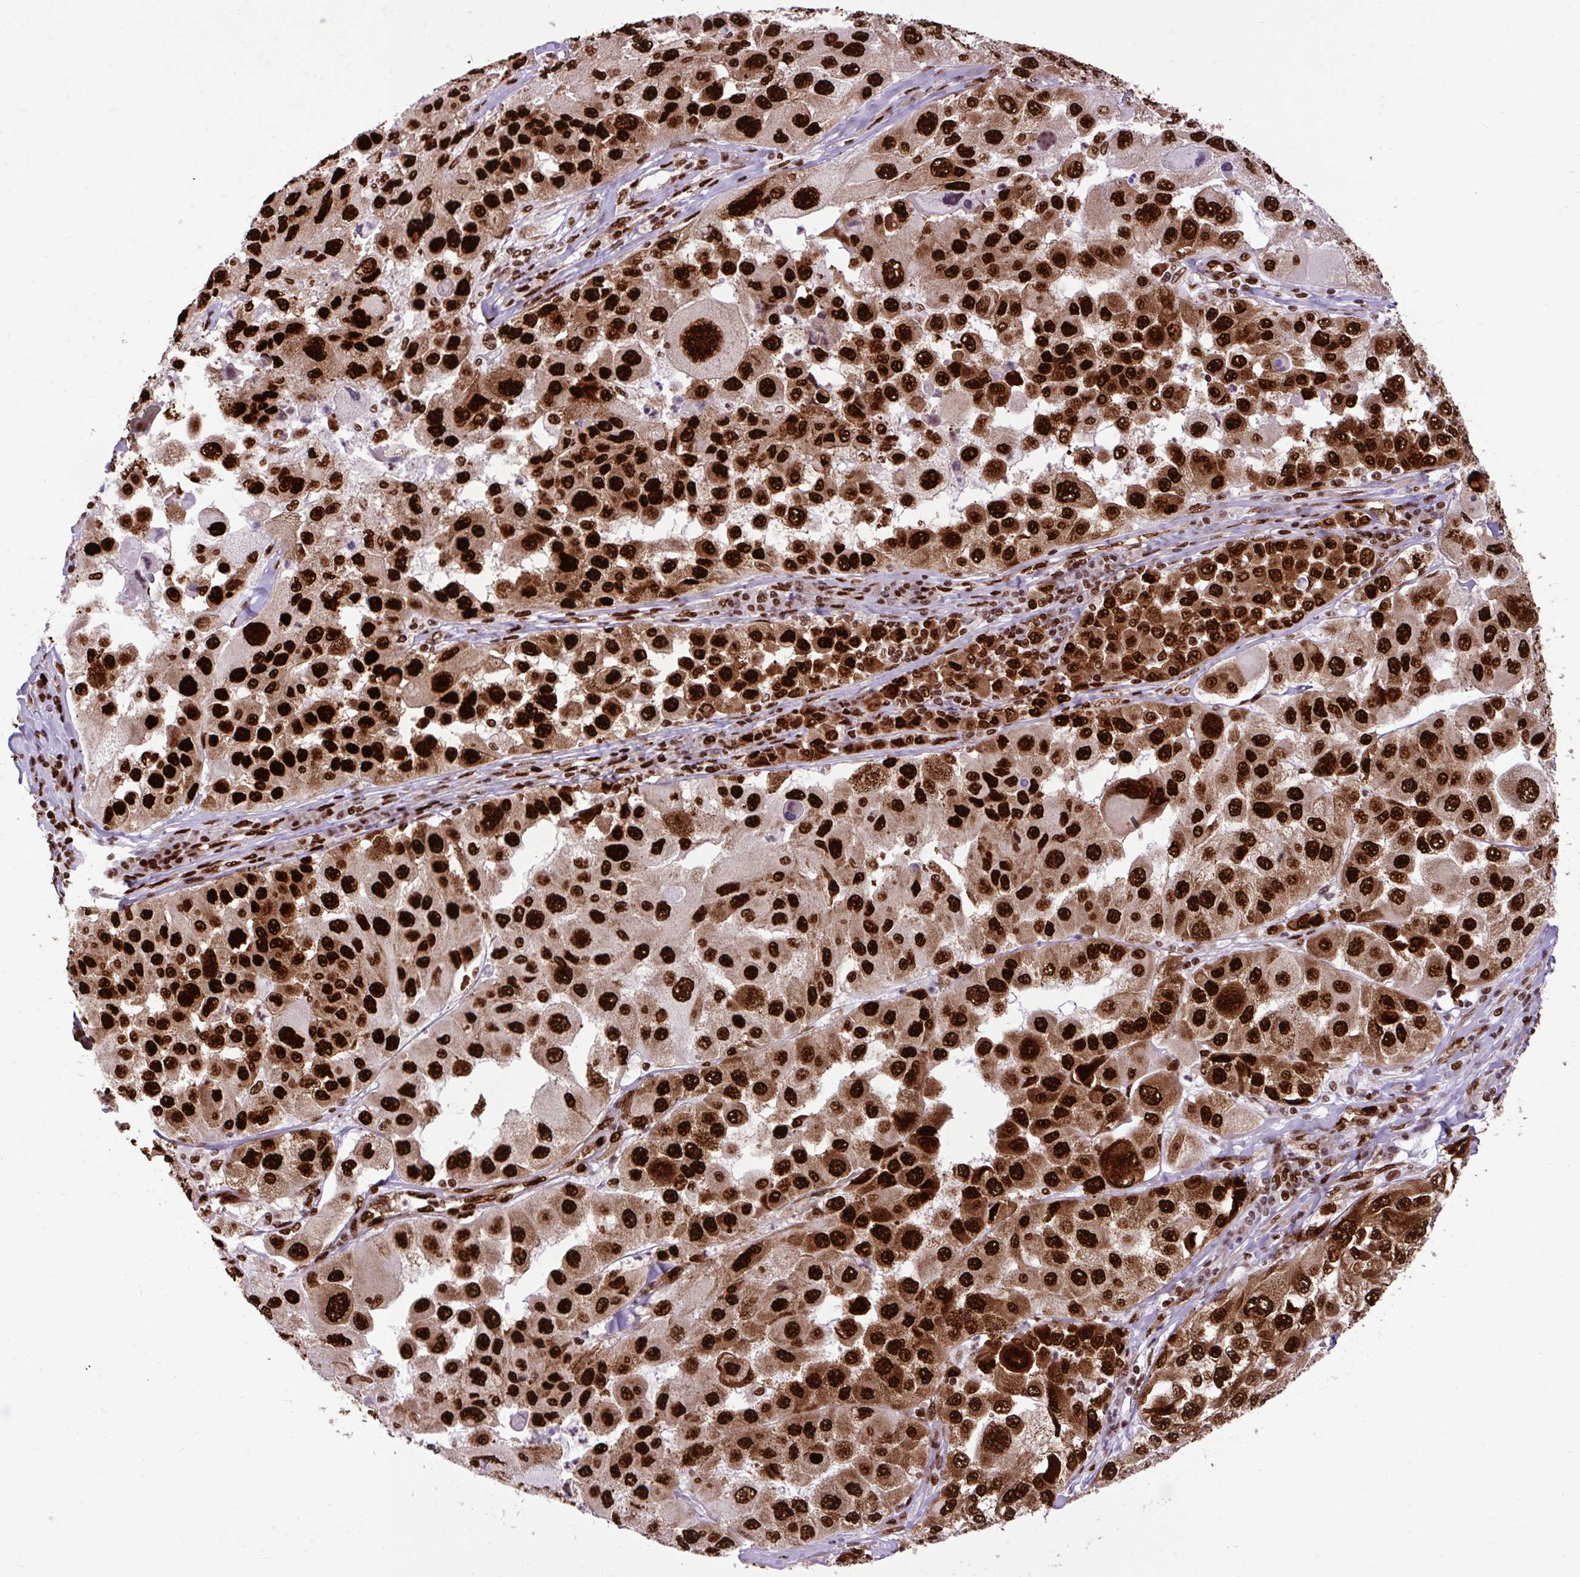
{"staining": {"intensity": "strong", "quantity": ">75%", "location": "nuclear"}, "tissue": "melanoma", "cell_type": "Tumor cells", "image_type": "cancer", "snomed": [{"axis": "morphology", "description": "Malignant melanoma, Metastatic site"}, {"axis": "topography", "description": "Lymph node"}], "caption": "IHC photomicrograph of neoplastic tissue: melanoma stained using immunohistochemistry (IHC) displays high levels of strong protein expression localized specifically in the nuclear of tumor cells, appearing as a nuclear brown color.", "gene": "FUS", "patient": {"sex": "male", "age": 62}}